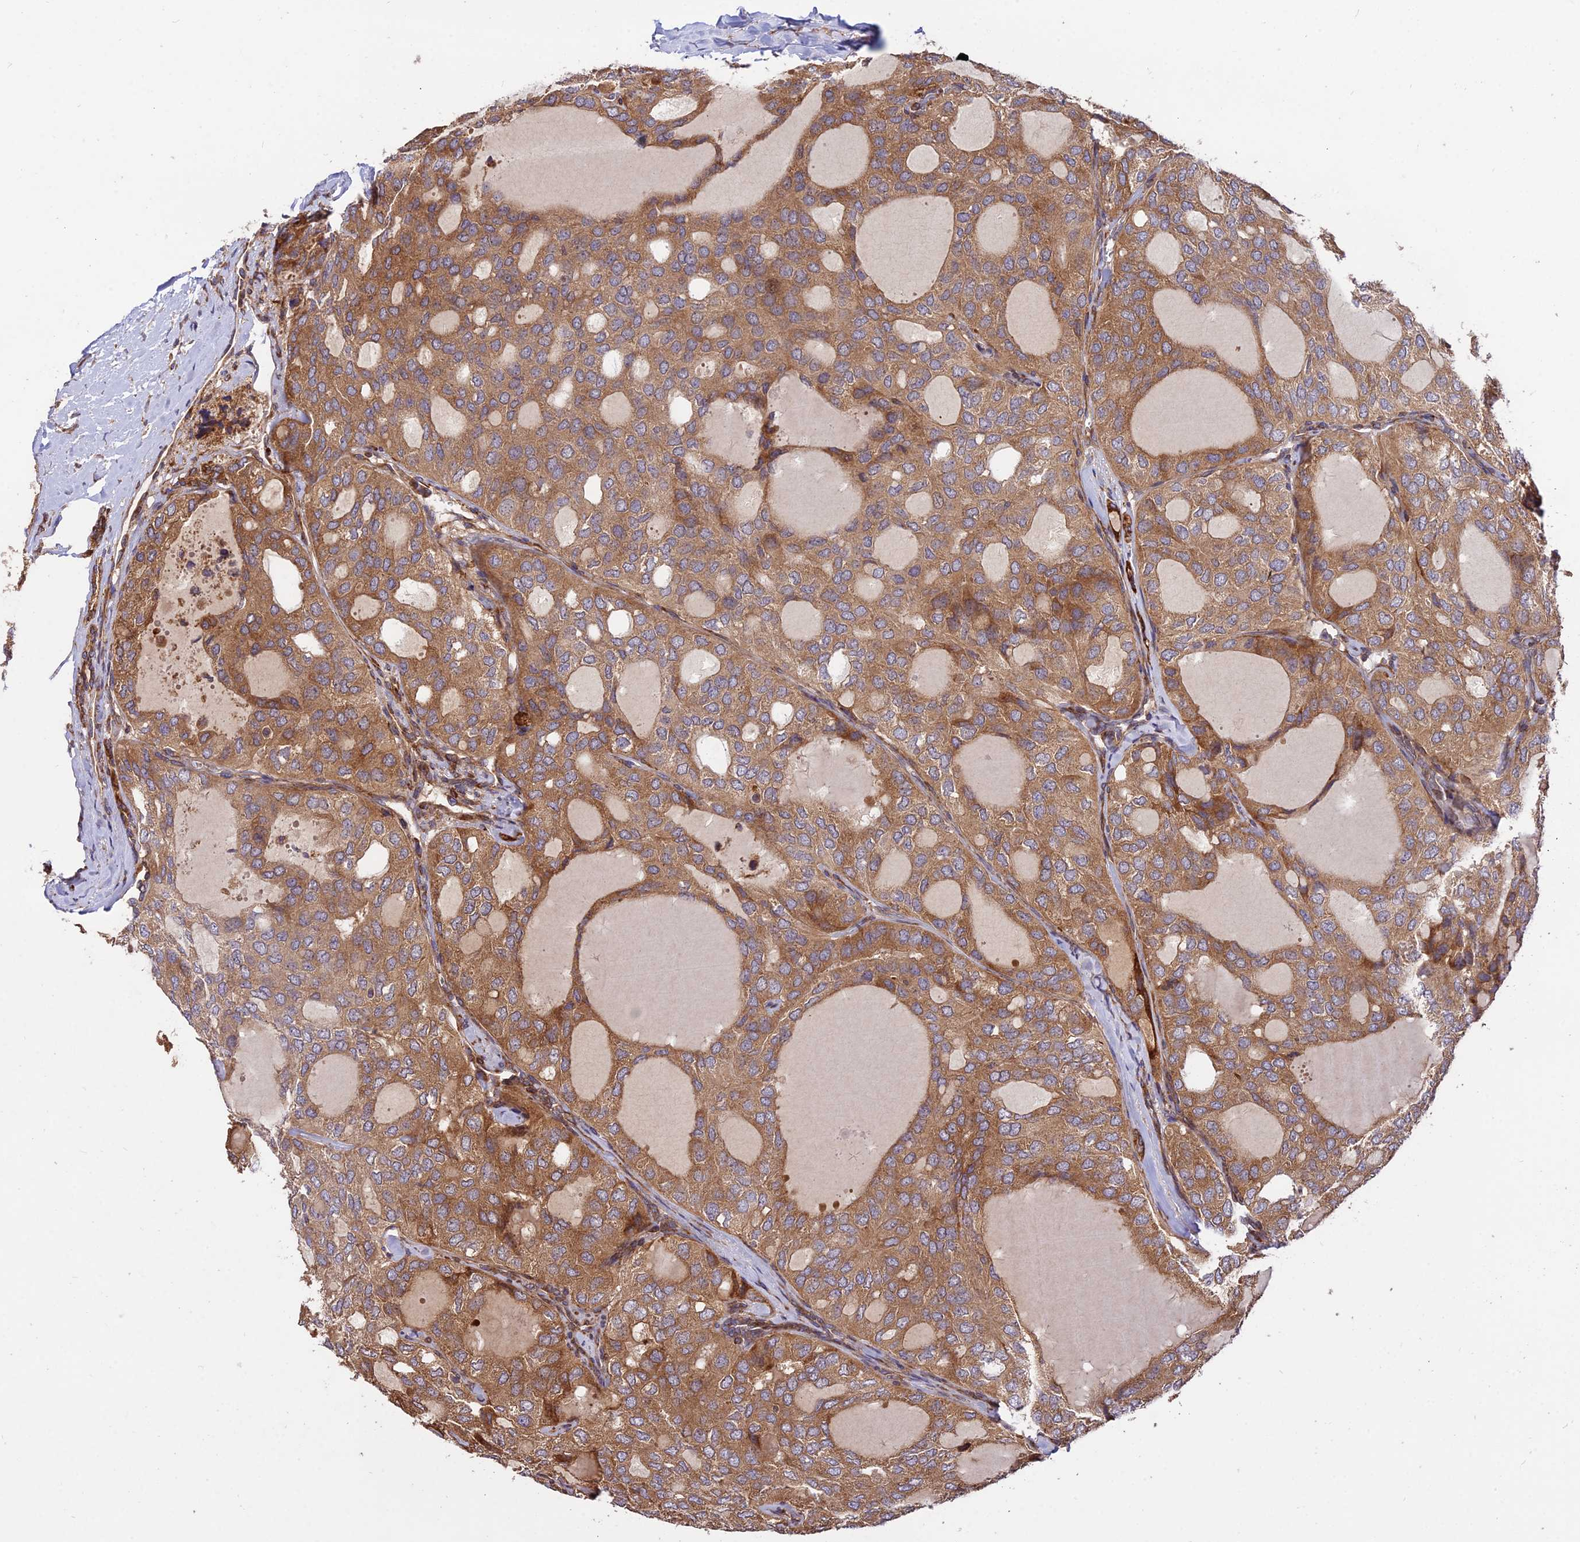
{"staining": {"intensity": "moderate", "quantity": ">75%", "location": "cytoplasmic/membranous"}, "tissue": "thyroid cancer", "cell_type": "Tumor cells", "image_type": "cancer", "snomed": [{"axis": "morphology", "description": "Follicular adenoma carcinoma, NOS"}, {"axis": "topography", "description": "Thyroid gland"}], "caption": "High-power microscopy captured an immunohistochemistry image of thyroid cancer, revealing moderate cytoplasmic/membranous positivity in about >75% of tumor cells. The protein of interest is shown in brown color, while the nuclei are stained blue.", "gene": "ROCK1", "patient": {"sex": "male", "age": 75}}